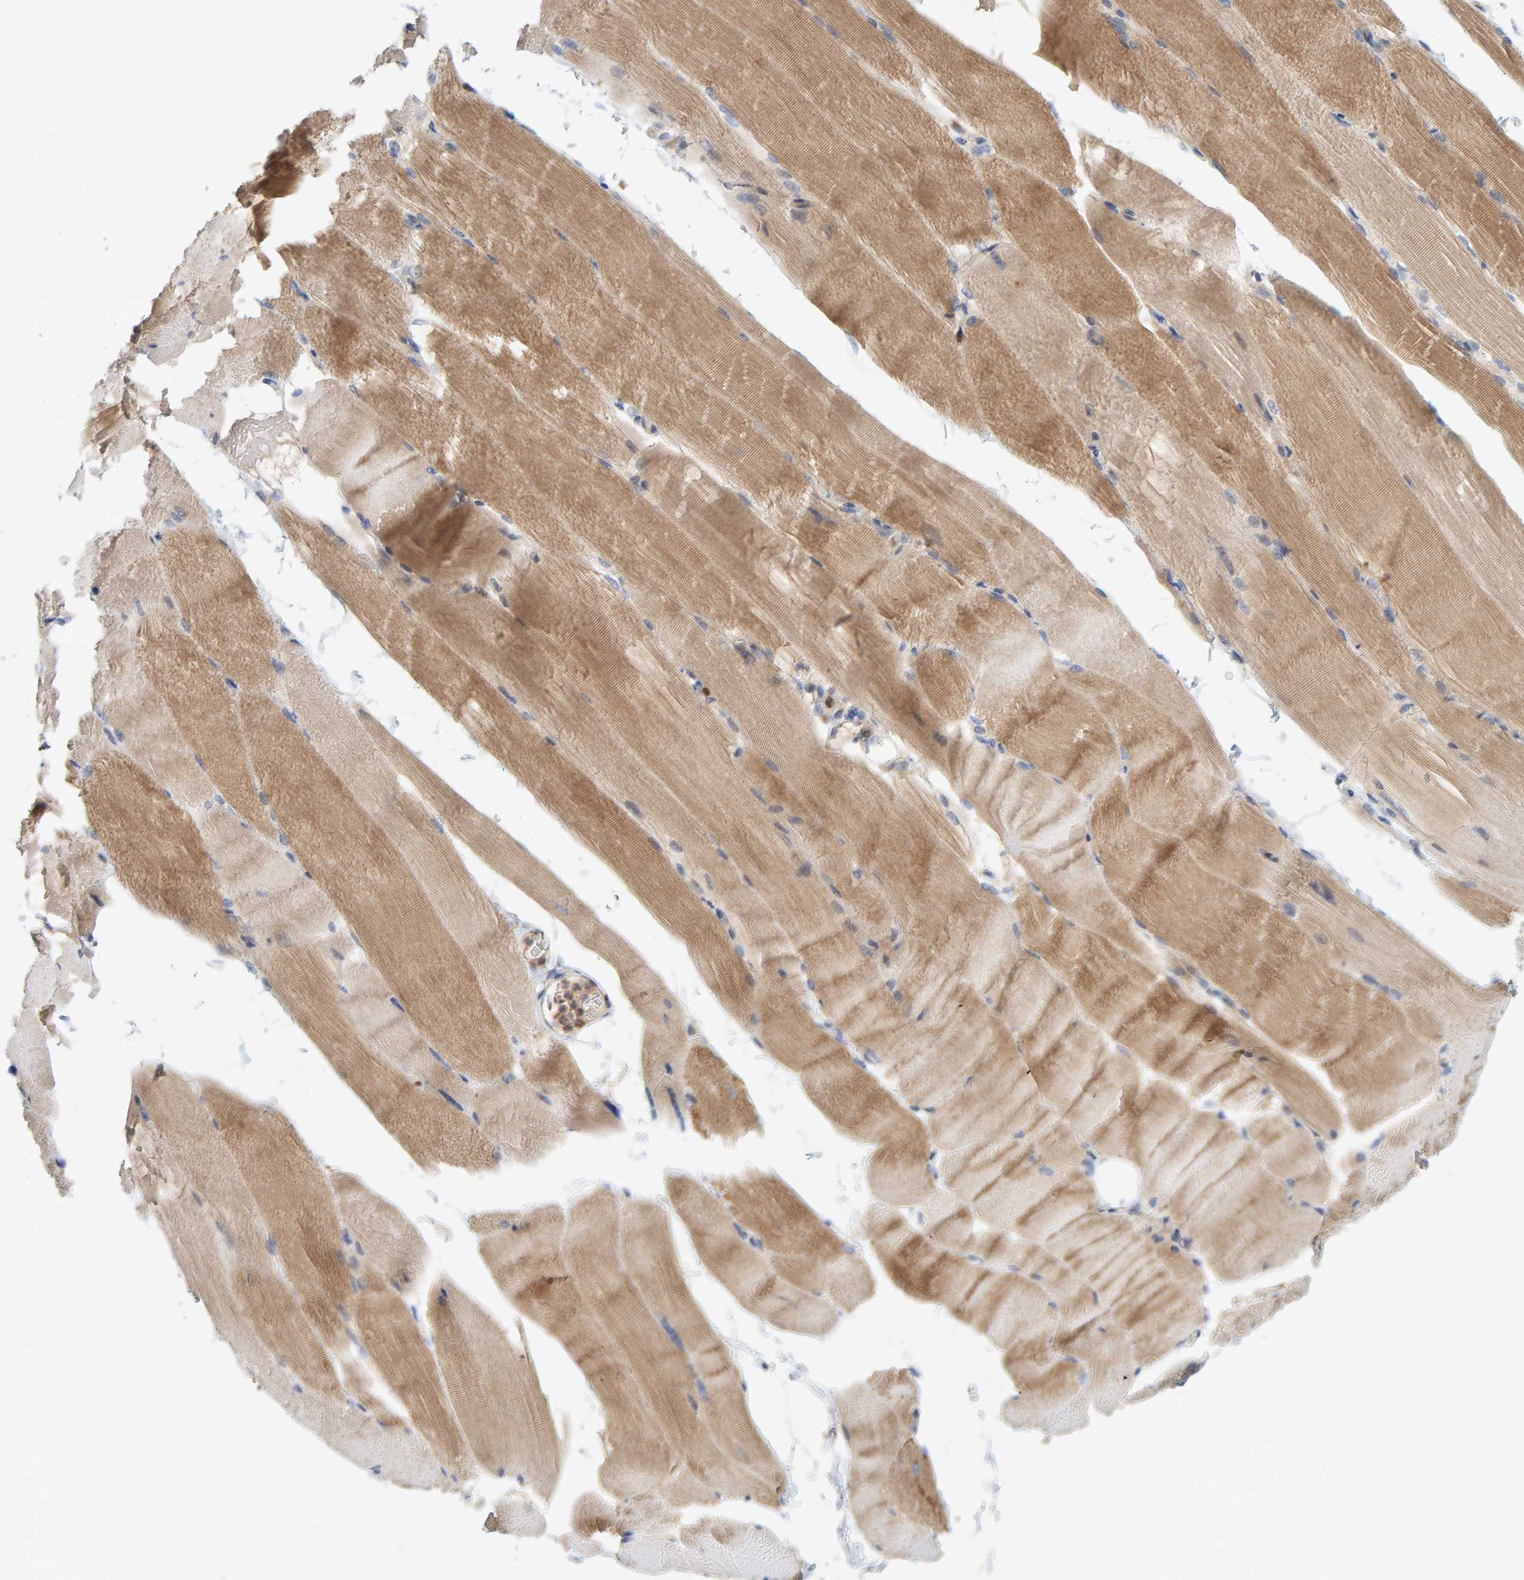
{"staining": {"intensity": "moderate", "quantity": ">75%", "location": "cytoplasmic/membranous"}, "tissue": "skeletal muscle", "cell_type": "Myocytes", "image_type": "normal", "snomed": [{"axis": "morphology", "description": "Normal tissue, NOS"}, {"axis": "topography", "description": "Skeletal muscle"}, {"axis": "topography", "description": "Parathyroid gland"}], "caption": "Moderate cytoplasmic/membranous protein expression is appreciated in about >75% of myocytes in skeletal muscle.", "gene": "TATDN1", "patient": {"sex": "female", "age": 37}}